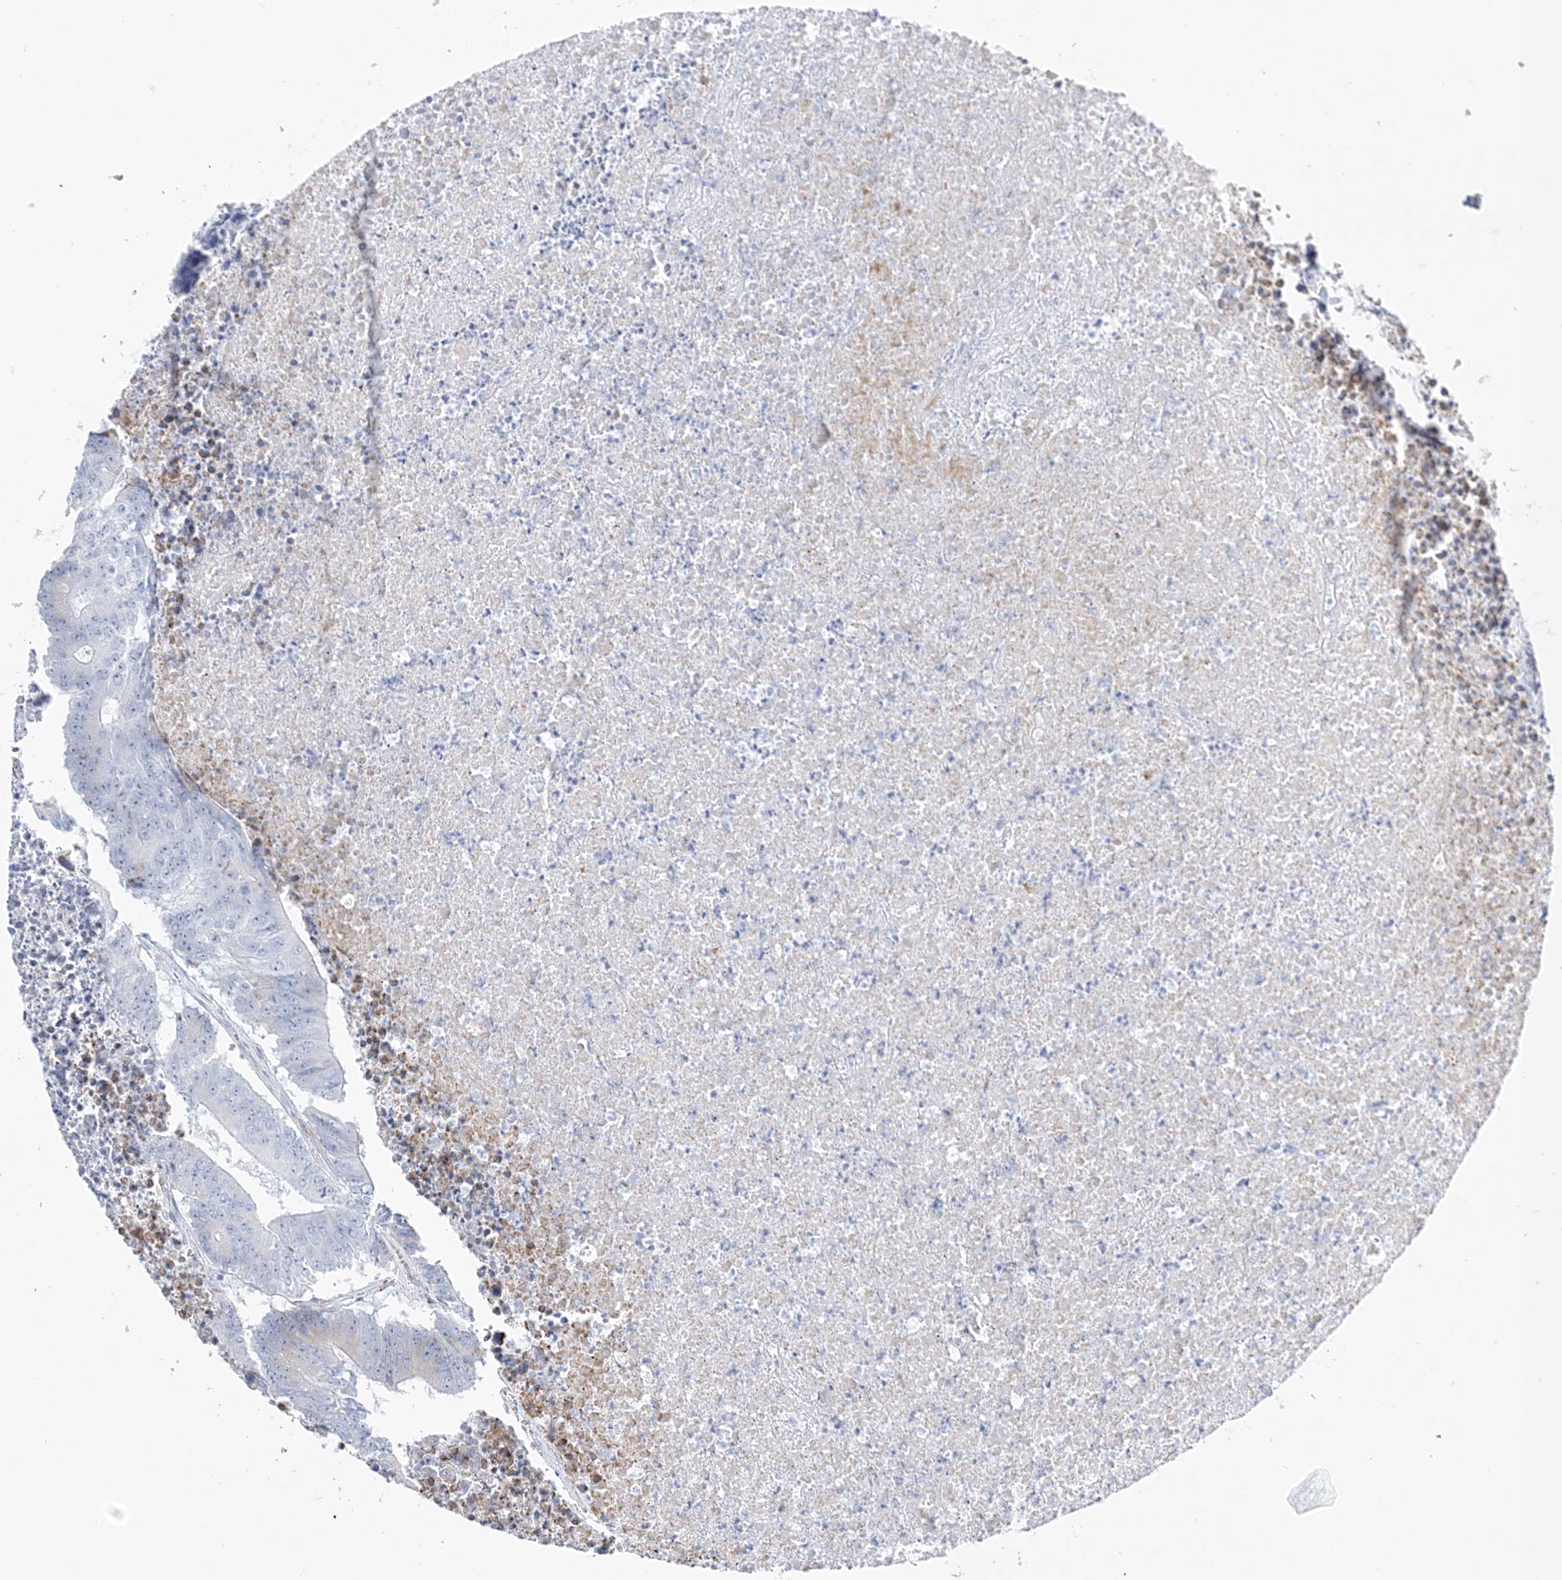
{"staining": {"intensity": "negative", "quantity": "none", "location": "none"}, "tissue": "colorectal cancer", "cell_type": "Tumor cells", "image_type": "cancer", "snomed": [{"axis": "morphology", "description": "Adenocarcinoma, NOS"}, {"axis": "topography", "description": "Colon"}], "caption": "Adenocarcinoma (colorectal) was stained to show a protein in brown. There is no significant positivity in tumor cells.", "gene": "TSPYL6", "patient": {"sex": "male", "age": 87}}